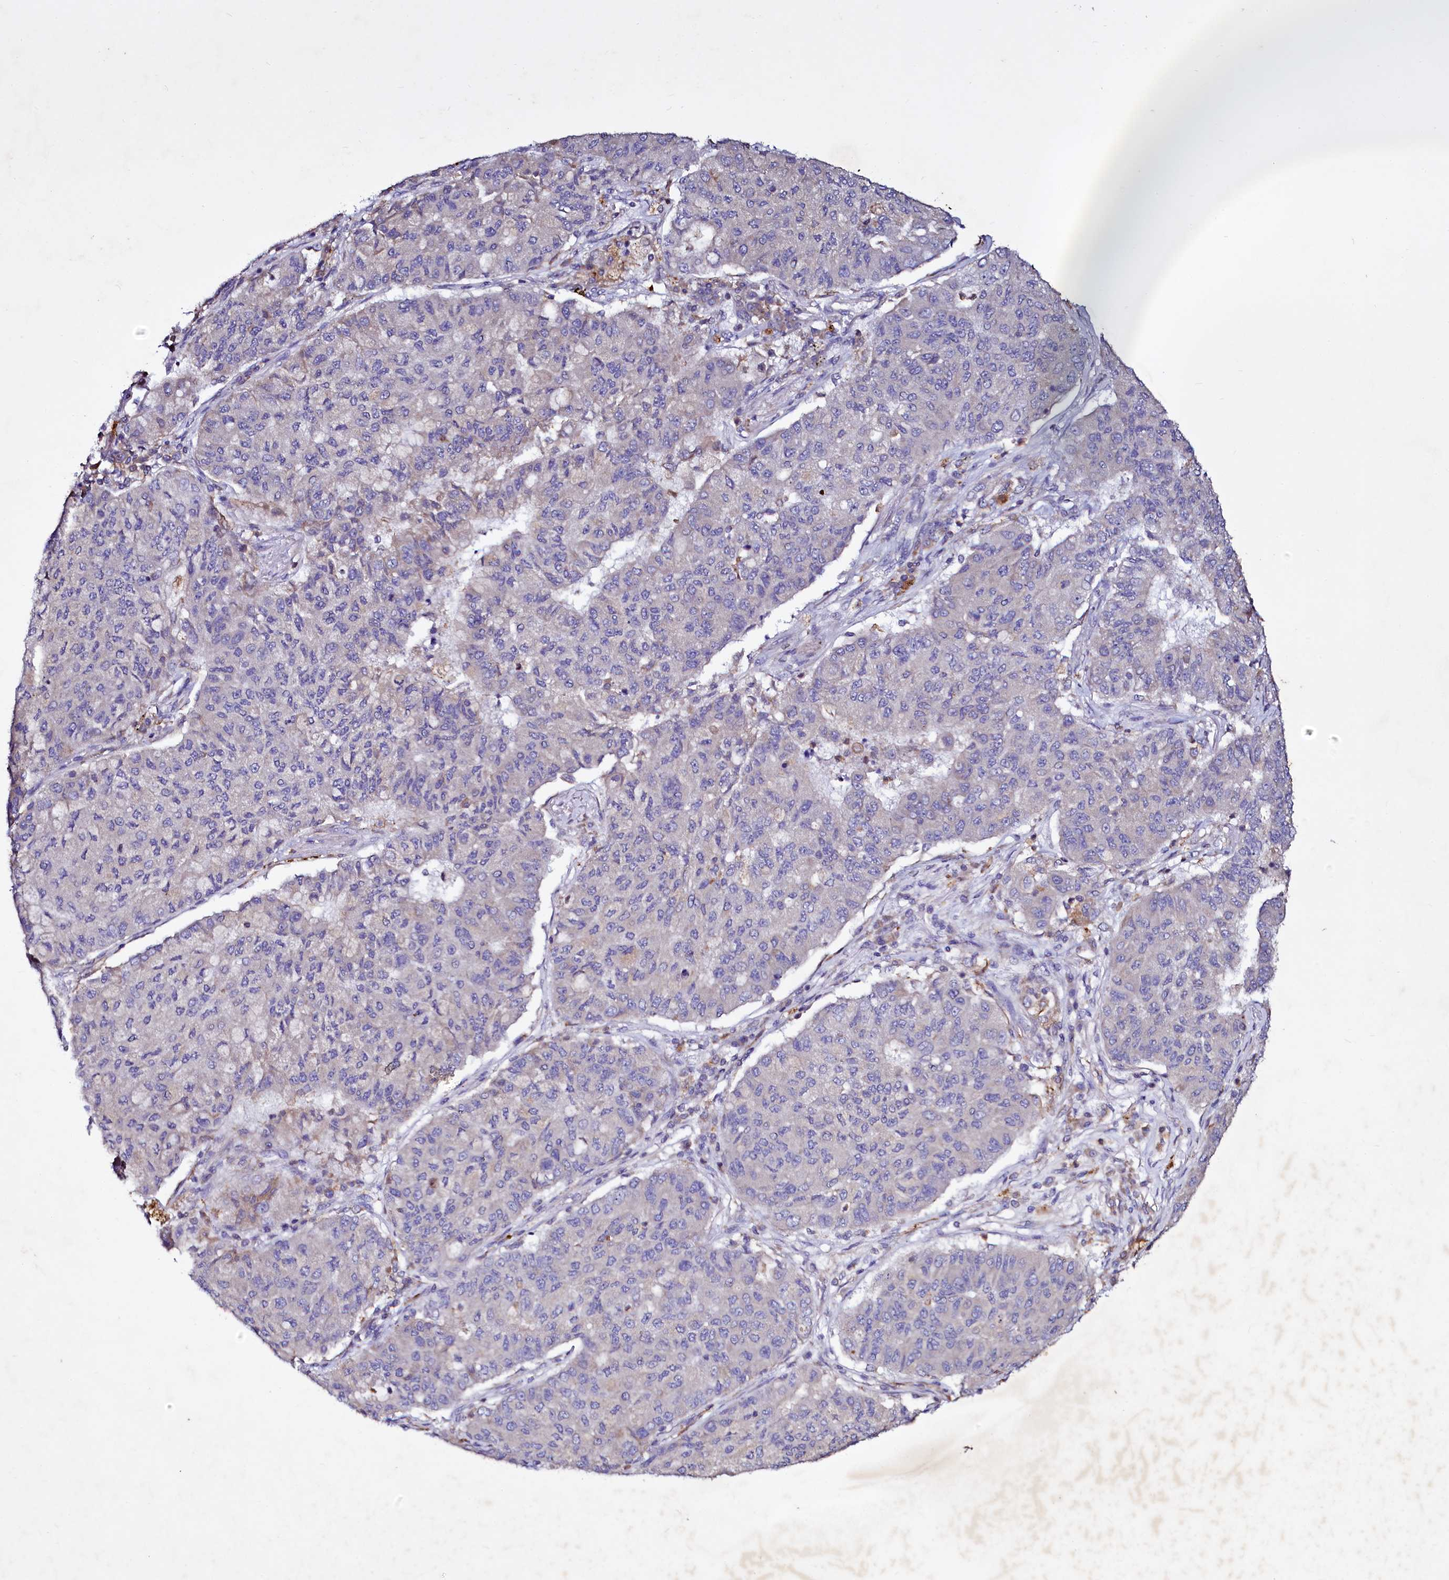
{"staining": {"intensity": "negative", "quantity": "none", "location": "none"}, "tissue": "lung cancer", "cell_type": "Tumor cells", "image_type": "cancer", "snomed": [{"axis": "morphology", "description": "Squamous cell carcinoma, NOS"}, {"axis": "topography", "description": "Lung"}], "caption": "IHC of lung cancer (squamous cell carcinoma) reveals no positivity in tumor cells. (DAB (3,3'-diaminobenzidine) immunohistochemistry (IHC), high magnification).", "gene": "SELENOT", "patient": {"sex": "male", "age": 74}}